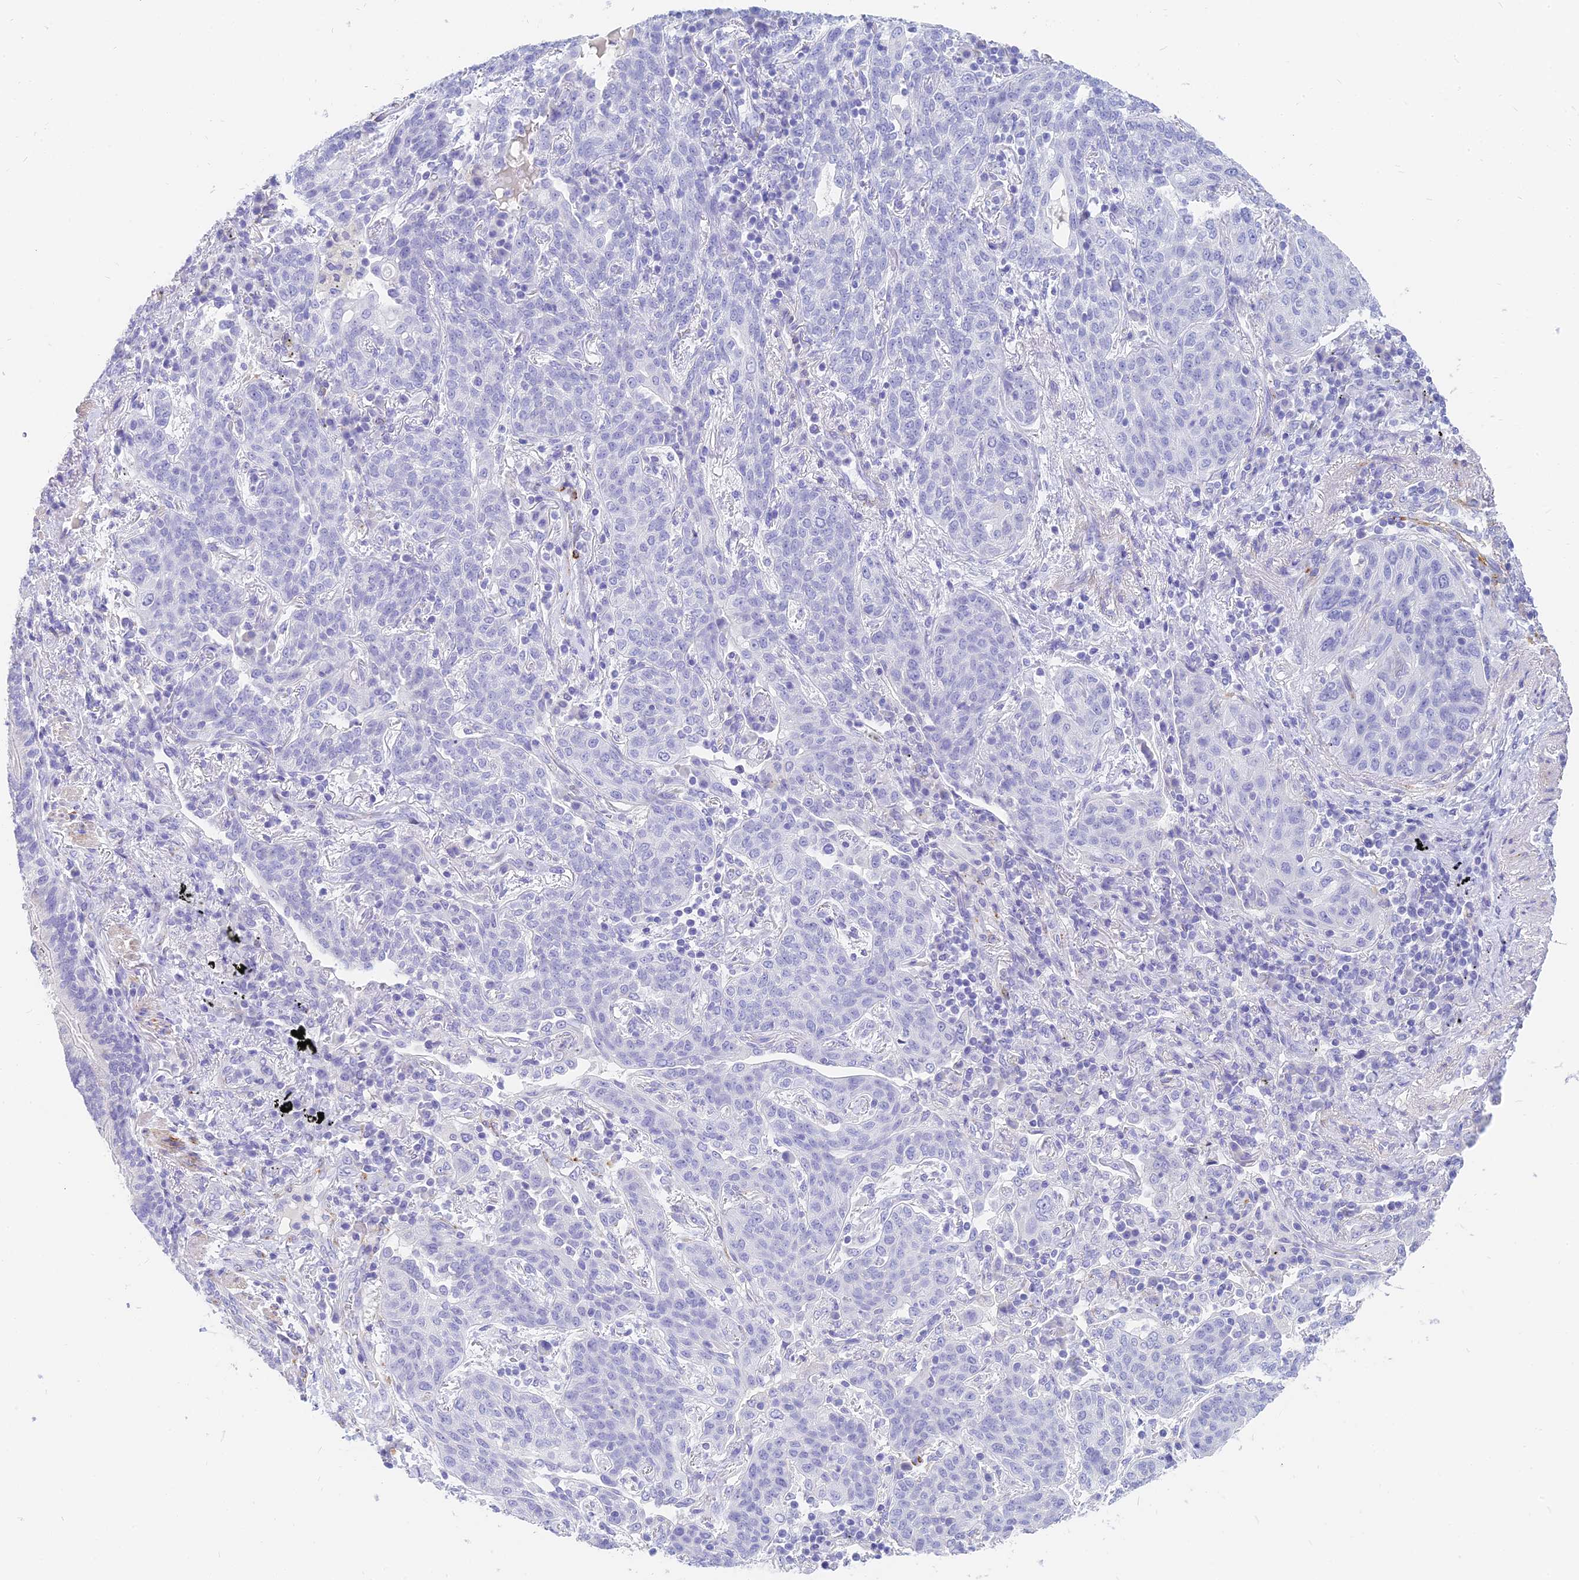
{"staining": {"intensity": "negative", "quantity": "none", "location": "none"}, "tissue": "lung cancer", "cell_type": "Tumor cells", "image_type": "cancer", "snomed": [{"axis": "morphology", "description": "Squamous cell carcinoma, NOS"}, {"axis": "topography", "description": "Lung"}], "caption": "The micrograph demonstrates no staining of tumor cells in lung cancer.", "gene": "SLC36A2", "patient": {"sex": "female", "age": 70}}